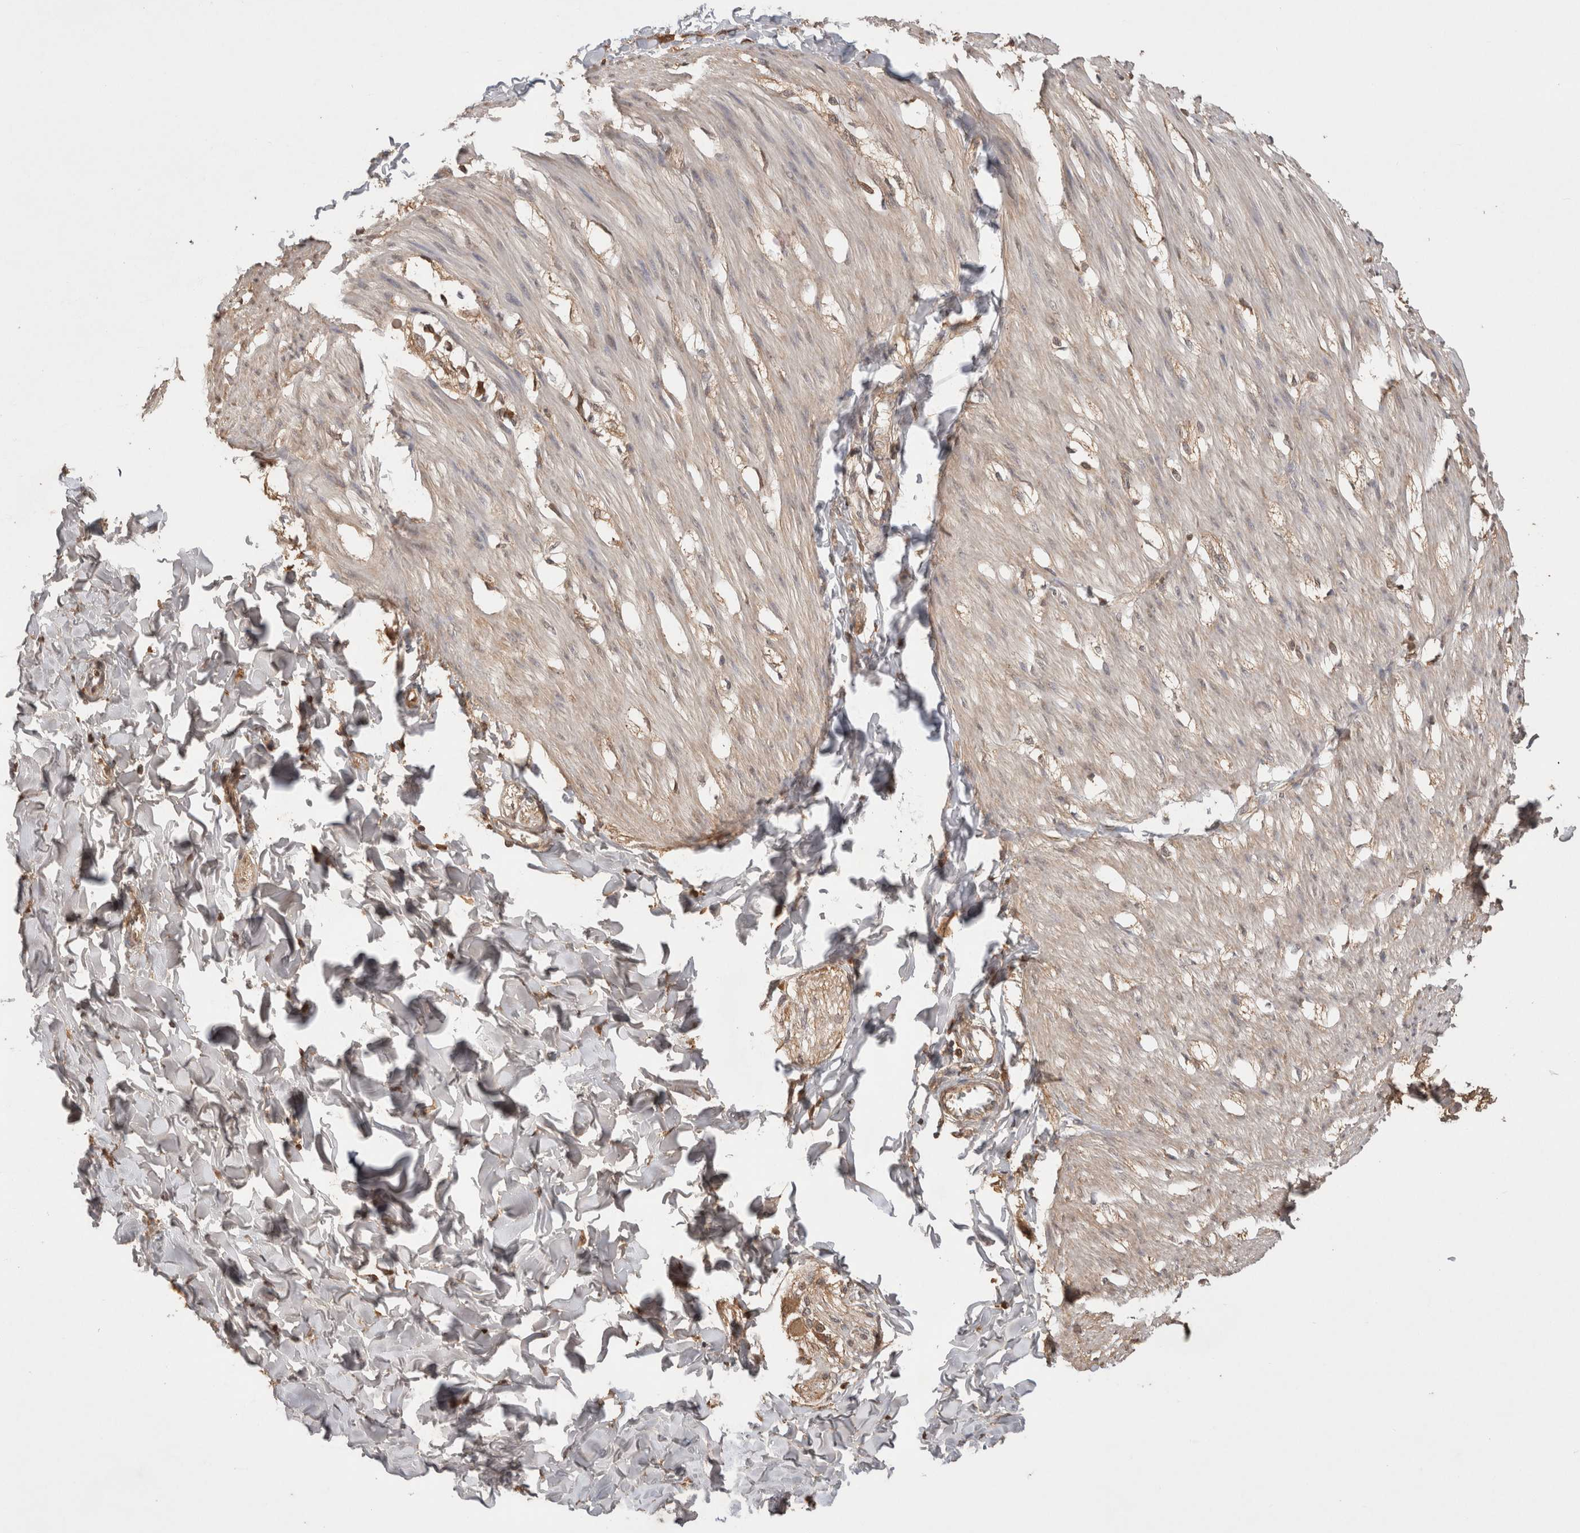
{"staining": {"intensity": "weak", "quantity": "<25%", "location": "cytoplasmic/membranous"}, "tissue": "smooth muscle", "cell_type": "Smooth muscle cells", "image_type": "normal", "snomed": [{"axis": "morphology", "description": "Normal tissue, NOS"}, {"axis": "morphology", "description": "Adenocarcinoma, NOS"}, {"axis": "topography", "description": "Smooth muscle"}, {"axis": "topography", "description": "Colon"}], "caption": "This is a histopathology image of IHC staining of benign smooth muscle, which shows no expression in smooth muscle cells.", "gene": "PRMT3", "patient": {"sex": "male", "age": 14}}